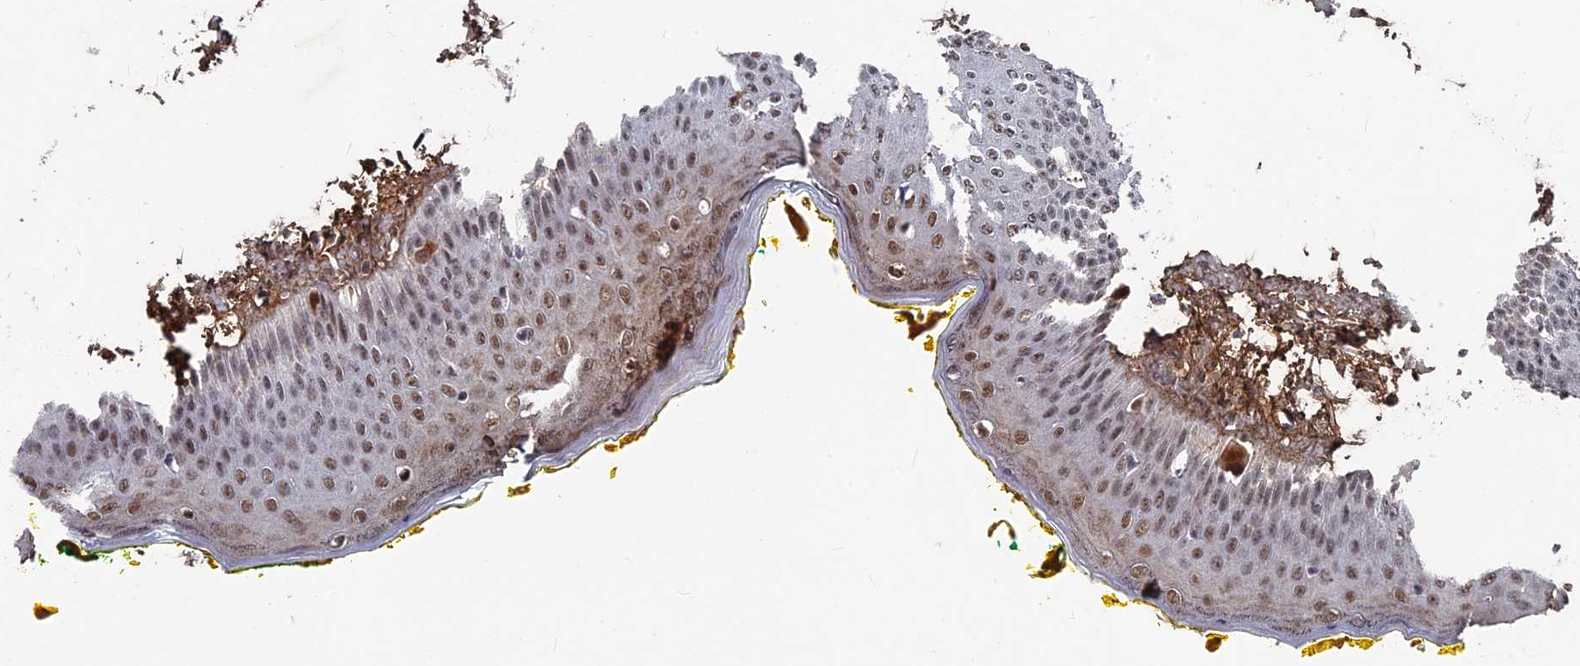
{"staining": {"intensity": "moderate", "quantity": "25%-75%", "location": "nuclear"}, "tissue": "oral mucosa", "cell_type": "Squamous epithelial cells", "image_type": "normal", "snomed": [{"axis": "morphology", "description": "Normal tissue, NOS"}, {"axis": "topography", "description": "Oral tissue"}], "caption": "Oral mucosa stained with DAB (3,3'-diaminobenzidine) immunohistochemistry shows medium levels of moderate nuclear staining in about 25%-75% of squamous epithelial cells.", "gene": "SH3D21", "patient": {"sex": "female", "age": 70}}